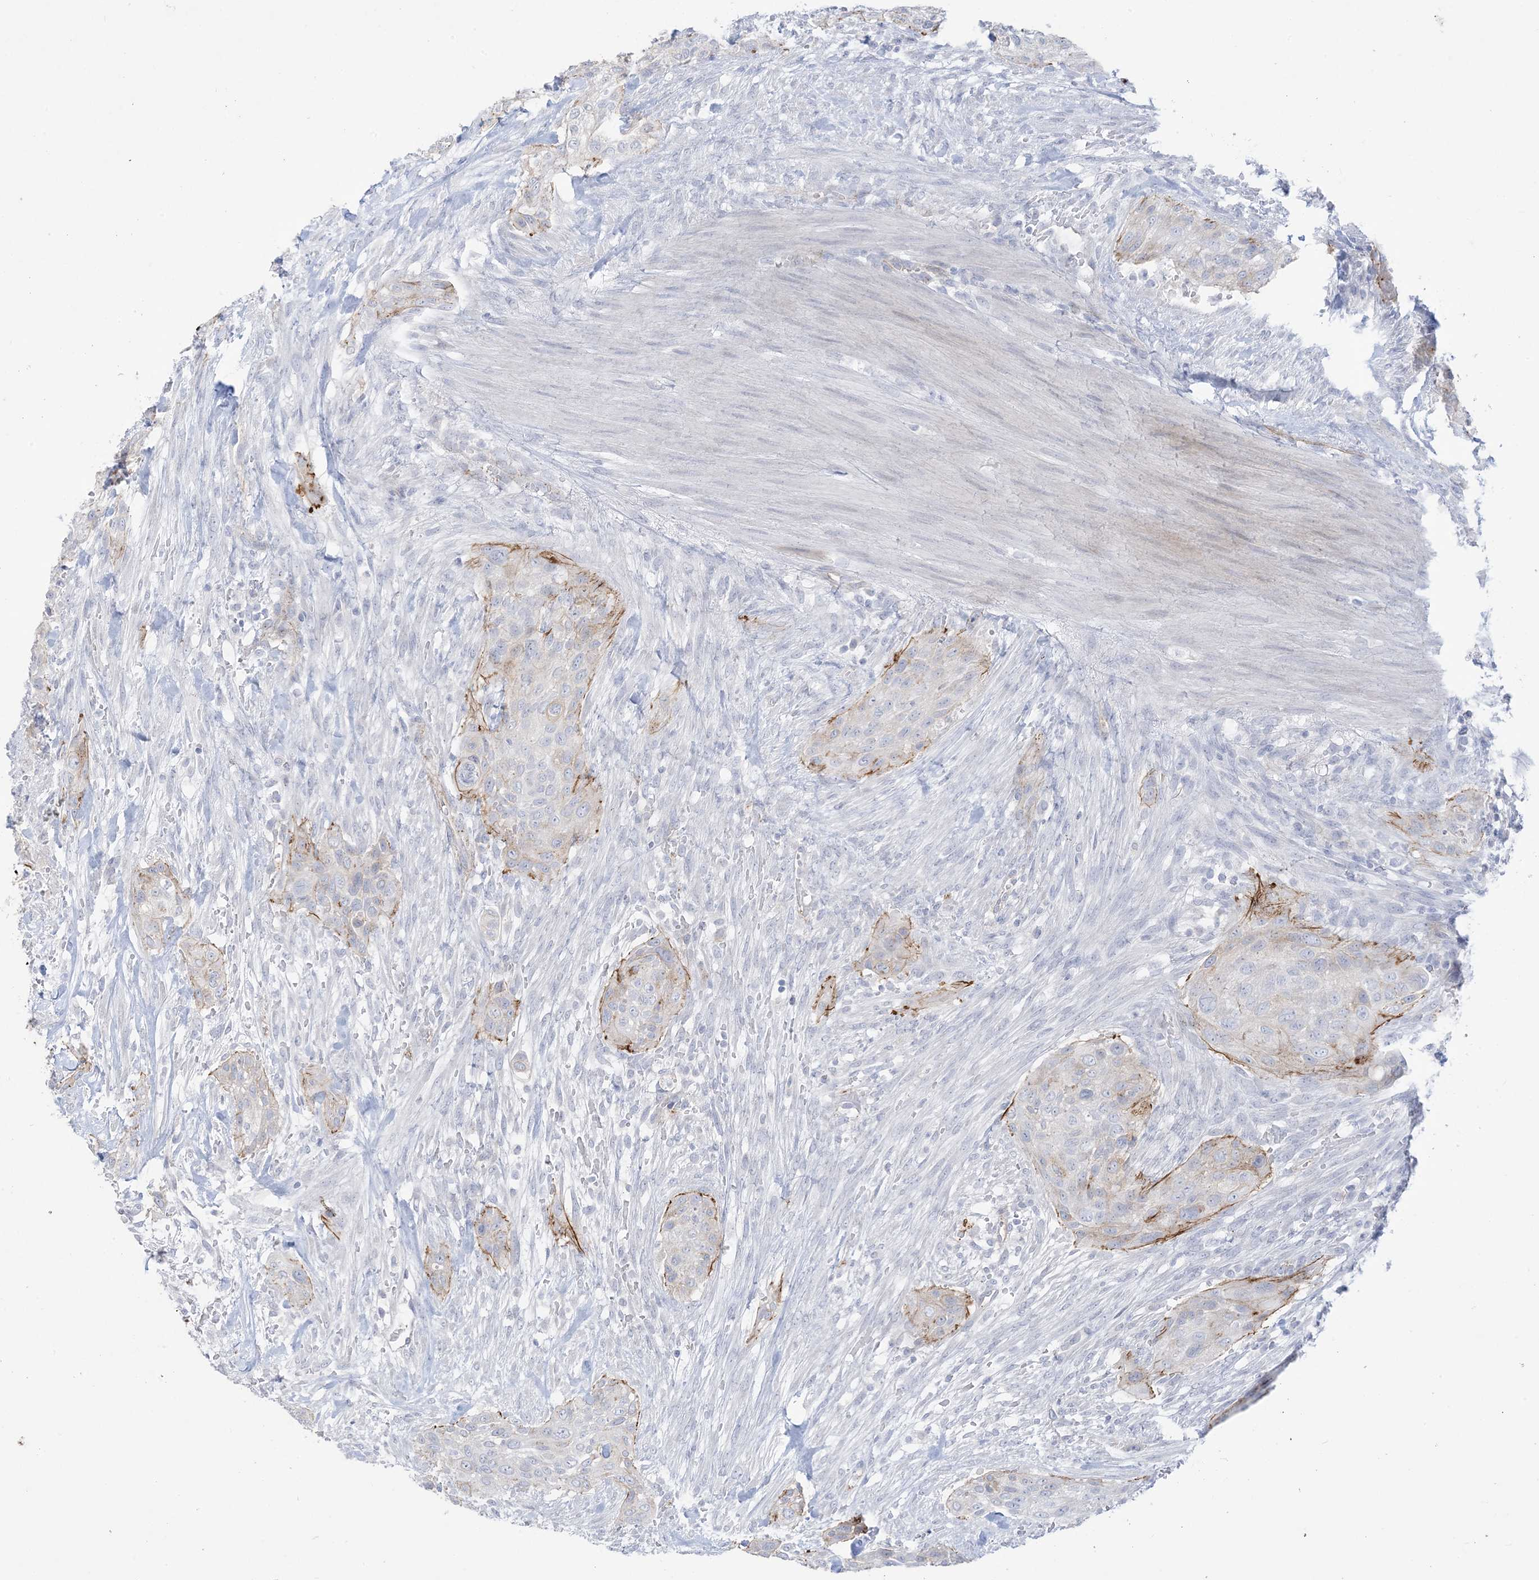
{"staining": {"intensity": "moderate", "quantity": "<25%", "location": "cytoplasmic/membranous"}, "tissue": "urothelial cancer", "cell_type": "Tumor cells", "image_type": "cancer", "snomed": [{"axis": "morphology", "description": "Urothelial carcinoma, High grade"}, {"axis": "topography", "description": "Urinary bladder"}], "caption": "IHC micrograph of neoplastic tissue: human urothelial cancer stained using immunohistochemistry exhibits low levels of moderate protein expression localized specifically in the cytoplasmic/membranous of tumor cells, appearing as a cytoplasmic/membranous brown color.", "gene": "B3GNT7", "patient": {"sex": "male", "age": 35}}